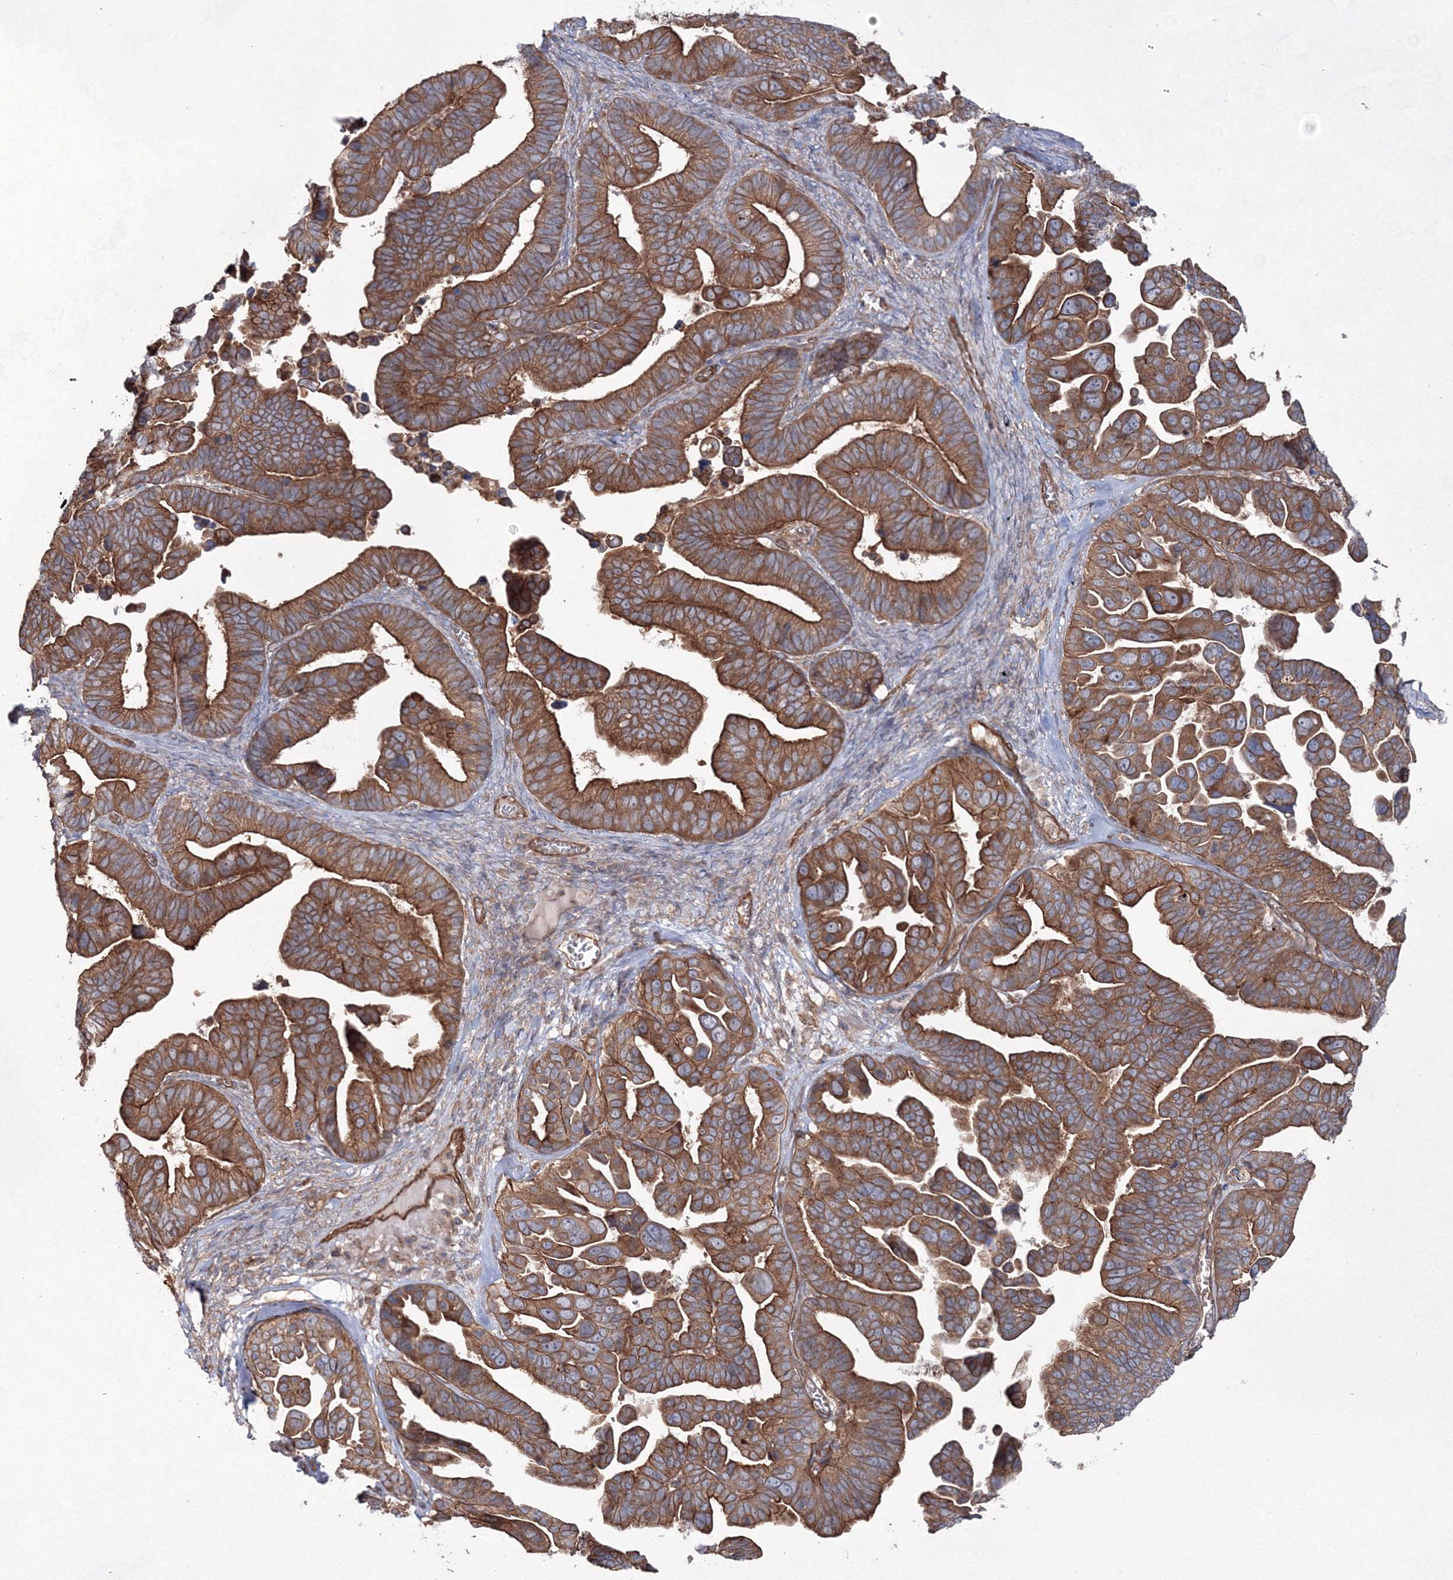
{"staining": {"intensity": "moderate", "quantity": ">75%", "location": "cytoplasmic/membranous"}, "tissue": "ovarian cancer", "cell_type": "Tumor cells", "image_type": "cancer", "snomed": [{"axis": "morphology", "description": "Cystadenocarcinoma, serous, NOS"}, {"axis": "topography", "description": "Ovary"}], "caption": "Ovarian cancer was stained to show a protein in brown. There is medium levels of moderate cytoplasmic/membranous expression in about >75% of tumor cells.", "gene": "EXOC6", "patient": {"sex": "female", "age": 56}}